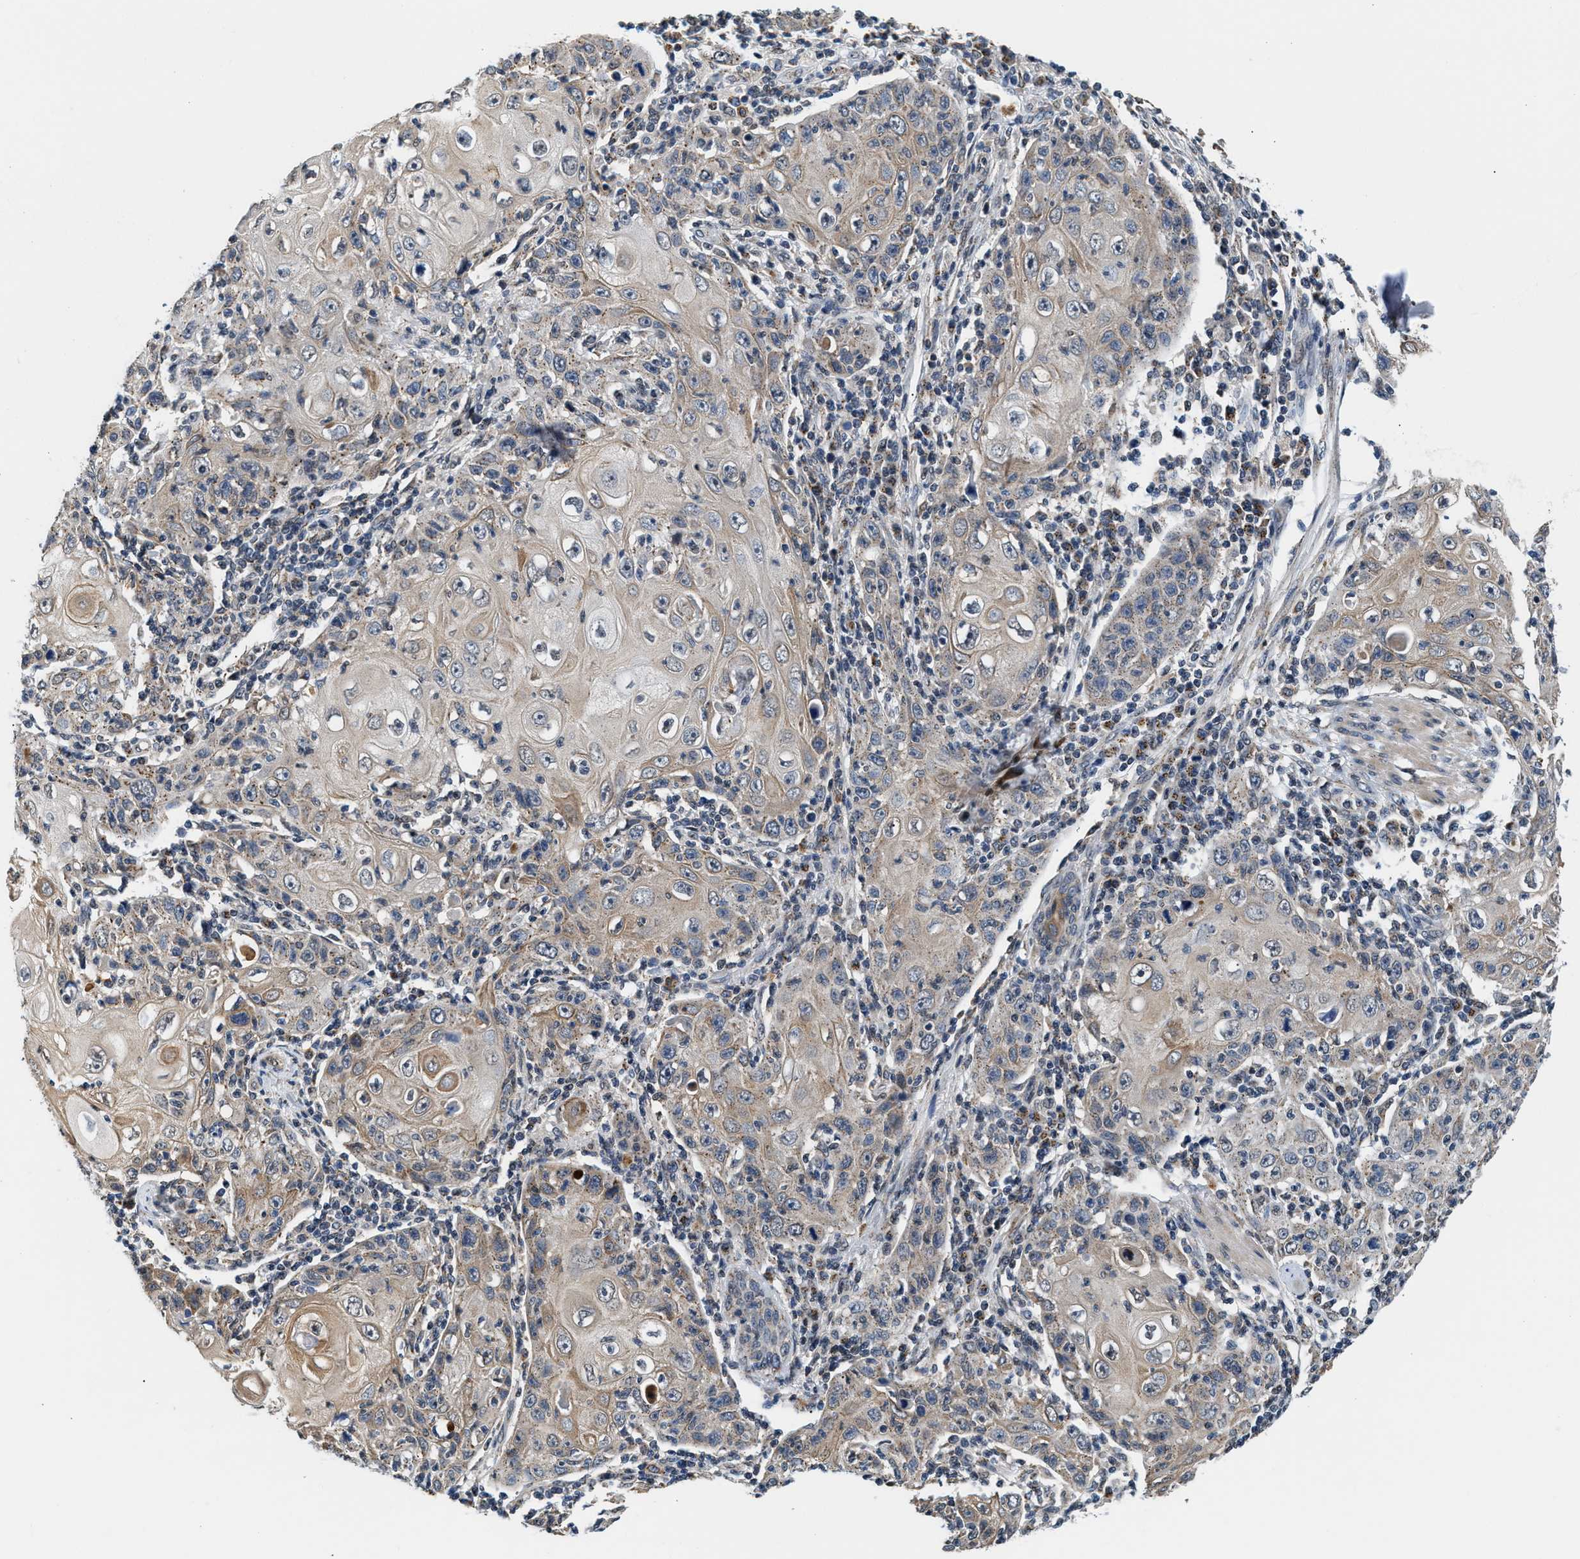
{"staining": {"intensity": "weak", "quantity": "<25%", "location": "cytoplasmic/membranous"}, "tissue": "skin cancer", "cell_type": "Tumor cells", "image_type": "cancer", "snomed": [{"axis": "morphology", "description": "Squamous cell carcinoma, NOS"}, {"axis": "topography", "description": "Skin"}], "caption": "A micrograph of human squamous cell carcinoma (skin) is negative for staining in tumor cells.", "gene": "KCNMB2", "patient": {"sex": "female", "age": 88}}